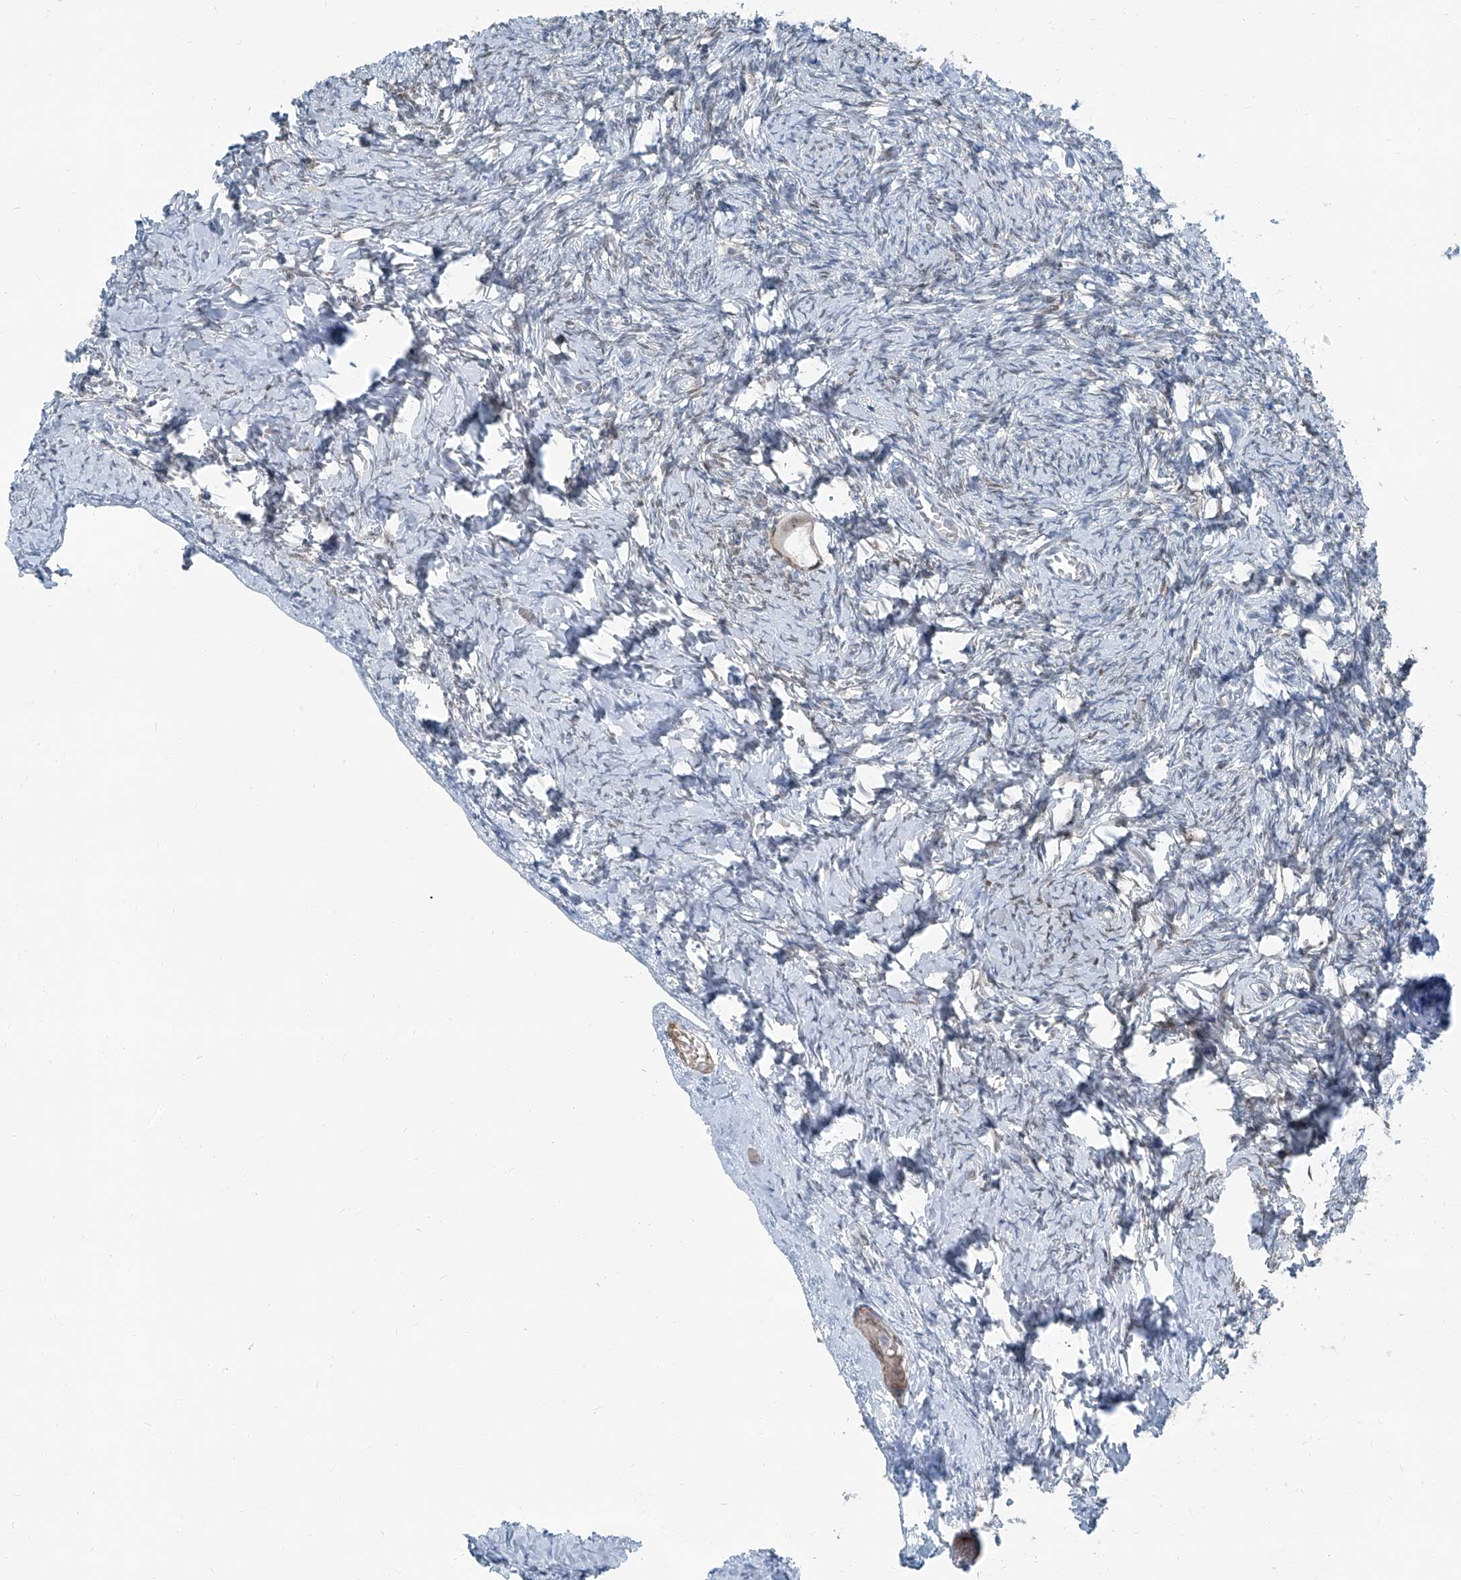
{"staining": {"intensity": "weak", "quantity": "<25%", "location": "cytoplasmic/membranous"}, "tissue": "ovary", "cell_type": "Follicle cells", "image_type": "normal", "snomed": [{"axis": "morphology", "description": "Normal tissue, NOS"}, {"axis": "topography", "description": "Ovary"}], "caption": "Follicle cells show no significant protein staining in normal ovary.", "gene": "RGN", "patient": {"sex": "female", "age": 27}}